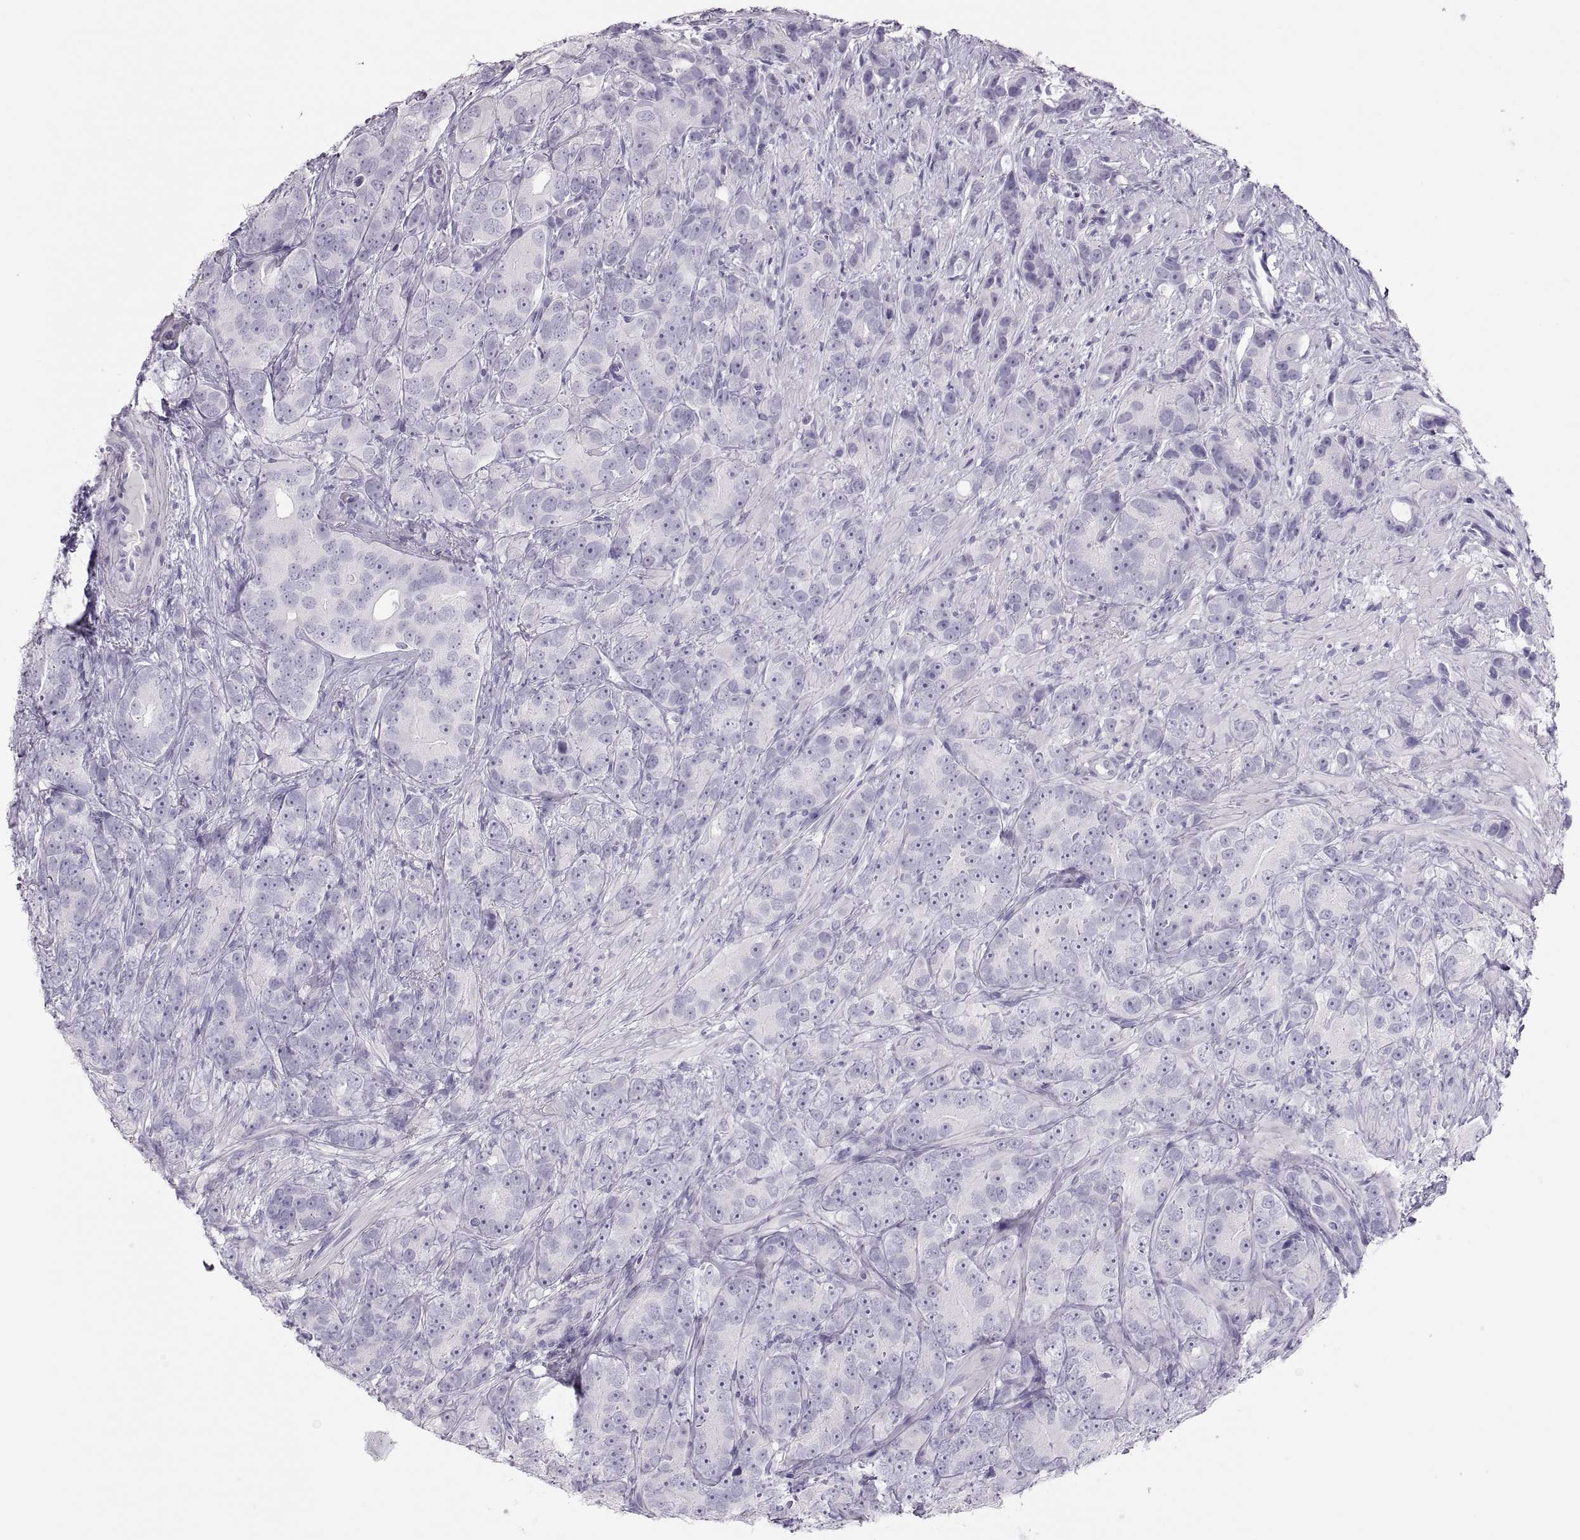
{"staining": {"intensity": "negative", "quantity": "none", "location": "none"}, "tissue": "prostate cancer", "cell_type": "Tumor cells", "image_type": "cancer", "snomed": [{"axis": "morphology", "description": "Adenocarcinoma, High grade"}, {"axis": "topography", "description": "Prostate"}], "caption": "Immunohistochemistry (IHC) micrograph of neoplastic tissue: prostate cancer (high-grade adenocarcinoma) stained with DAB (3,3'-diaminobenzidine) shows no significant protein staining in tumor cells.", "gene": "SEMG1", "patient": {"sex": "male", "age": 90}}